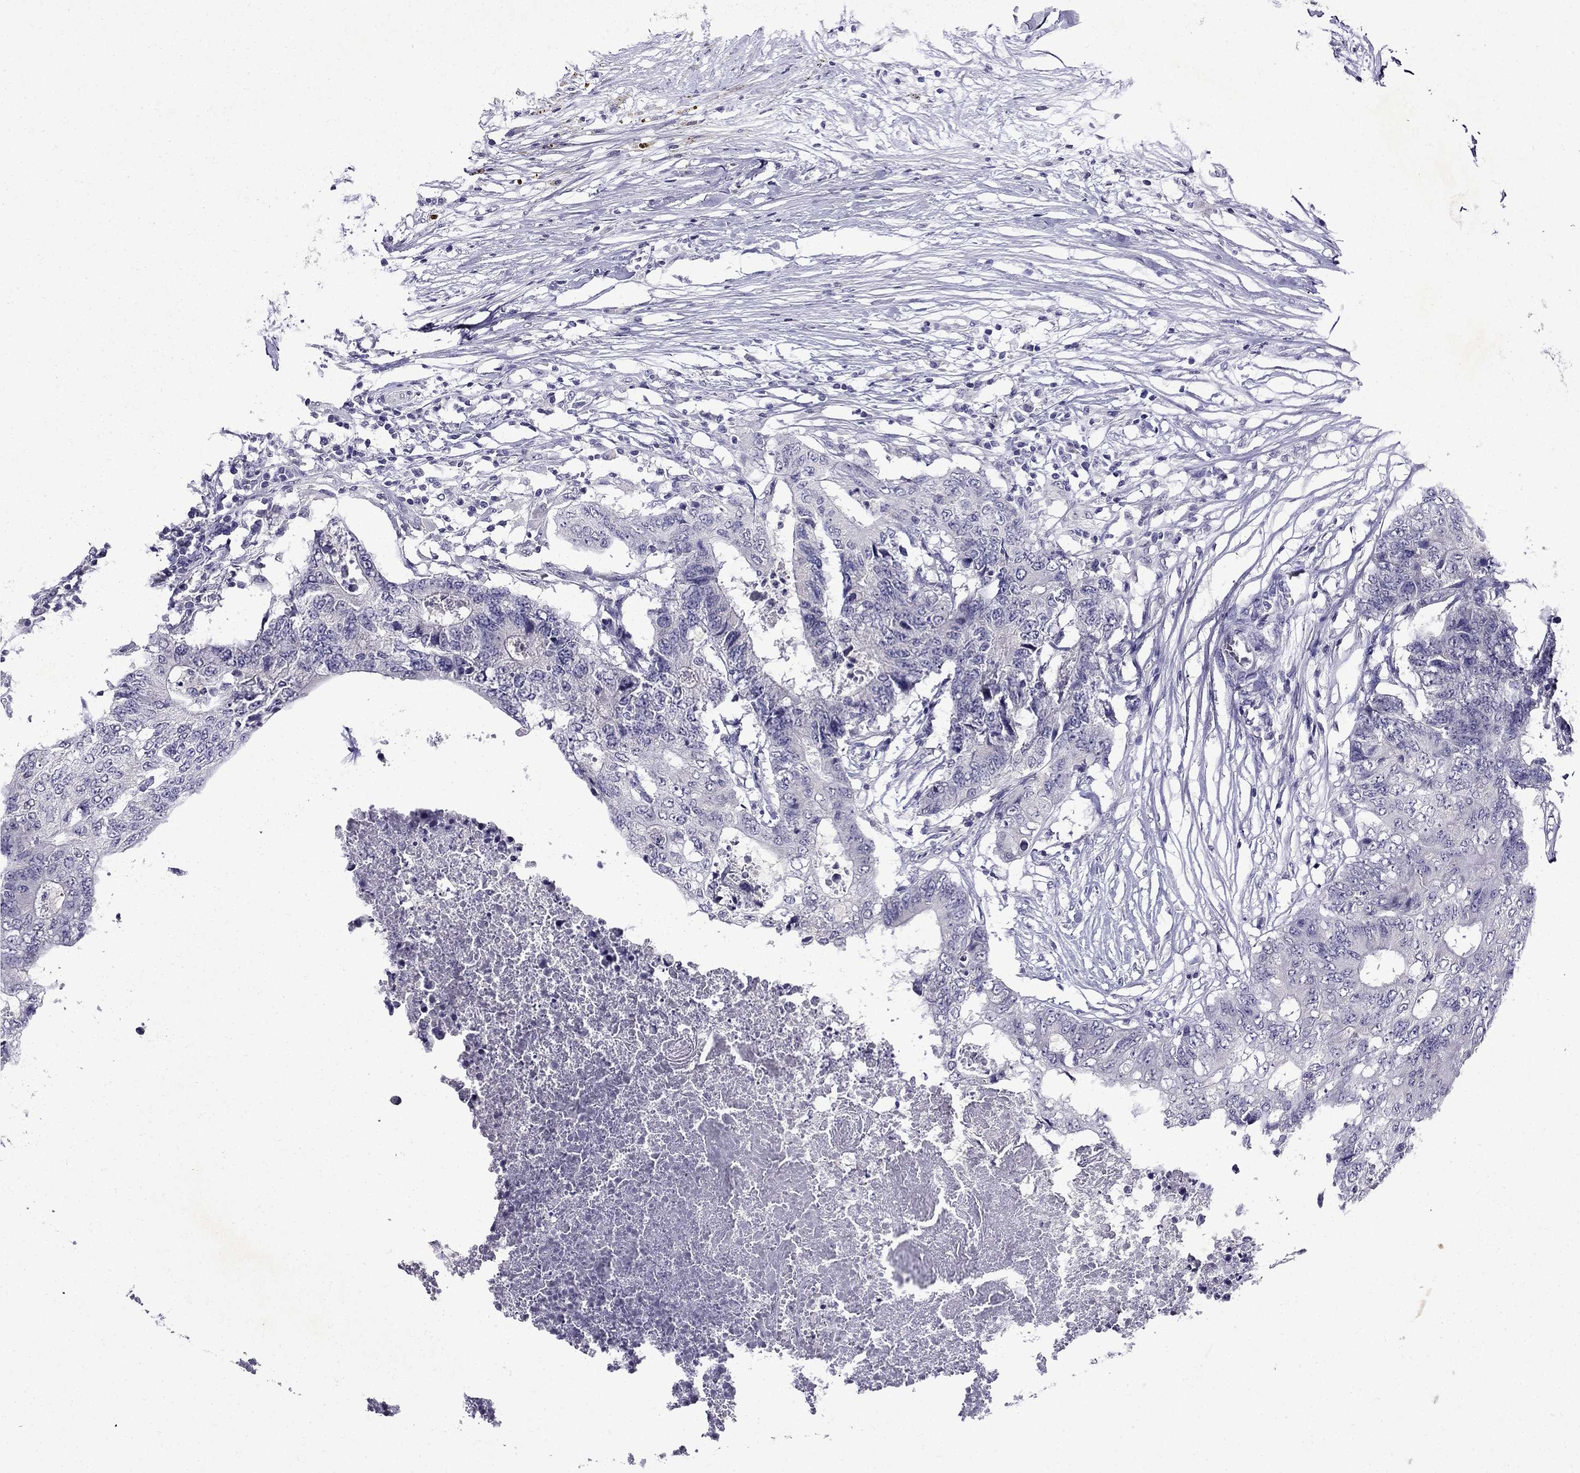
{"staining": {"intensity": "negative", "quantity": "none", "location": "none"}, "tissue": "colorectal cancer", "cell_type": "Tumor cells", "image_type": "cancer", "snomed": [{"axis": "morphology", "description": "Adenocarcinoma, NOS"}, {"axis": "topography", "description": "Colon"}], "caption": "This is an IHC histopathology image of colorectal cancer (adenocarcinoma). There is no expression in tumor cells.", "gene": "DNAH17", "patient": {"sex": "female", "age": 48}}